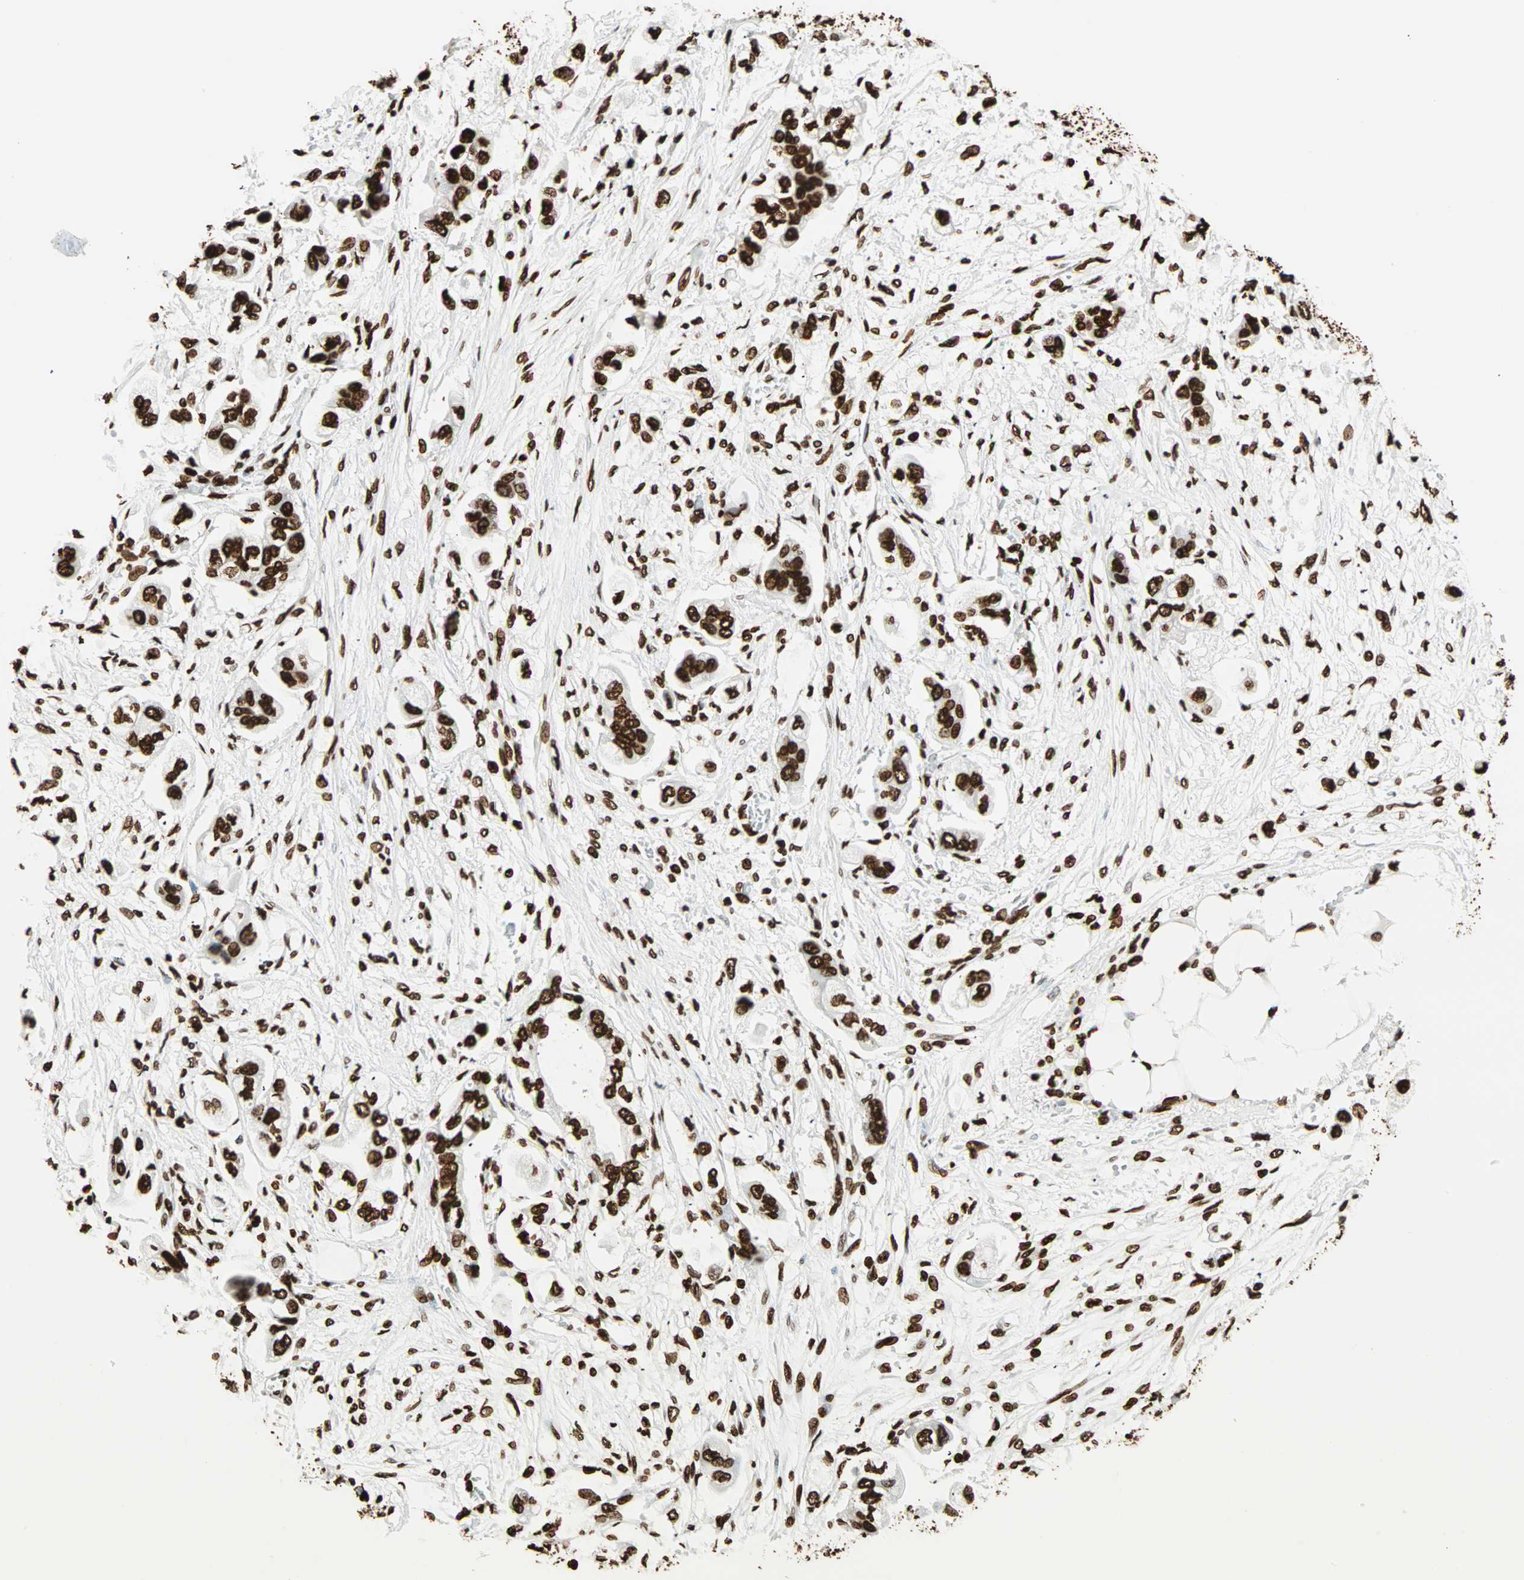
{"staining": {"intensity": "strong", "quantity": ">75%", "location": "nuclear"}, "tissue": "stomach cancer", "cell_type": "Tumor cells", "image_type": "cancer", "snomed": [{"axis": "morphology", "description": "Adenocarcinoma, NOS"}, {"axis": "topography", "description": "Stomach"}], "caption": "The immunohistochemical stain labels strong nuclear staining in tumor cells of stomach adenocarcinoma tissue. (brown staining indicates protein expression, while blue staining denotes nuclei).", "gene": "GLI2", "patient": {"sex": "male", "age": 62}}